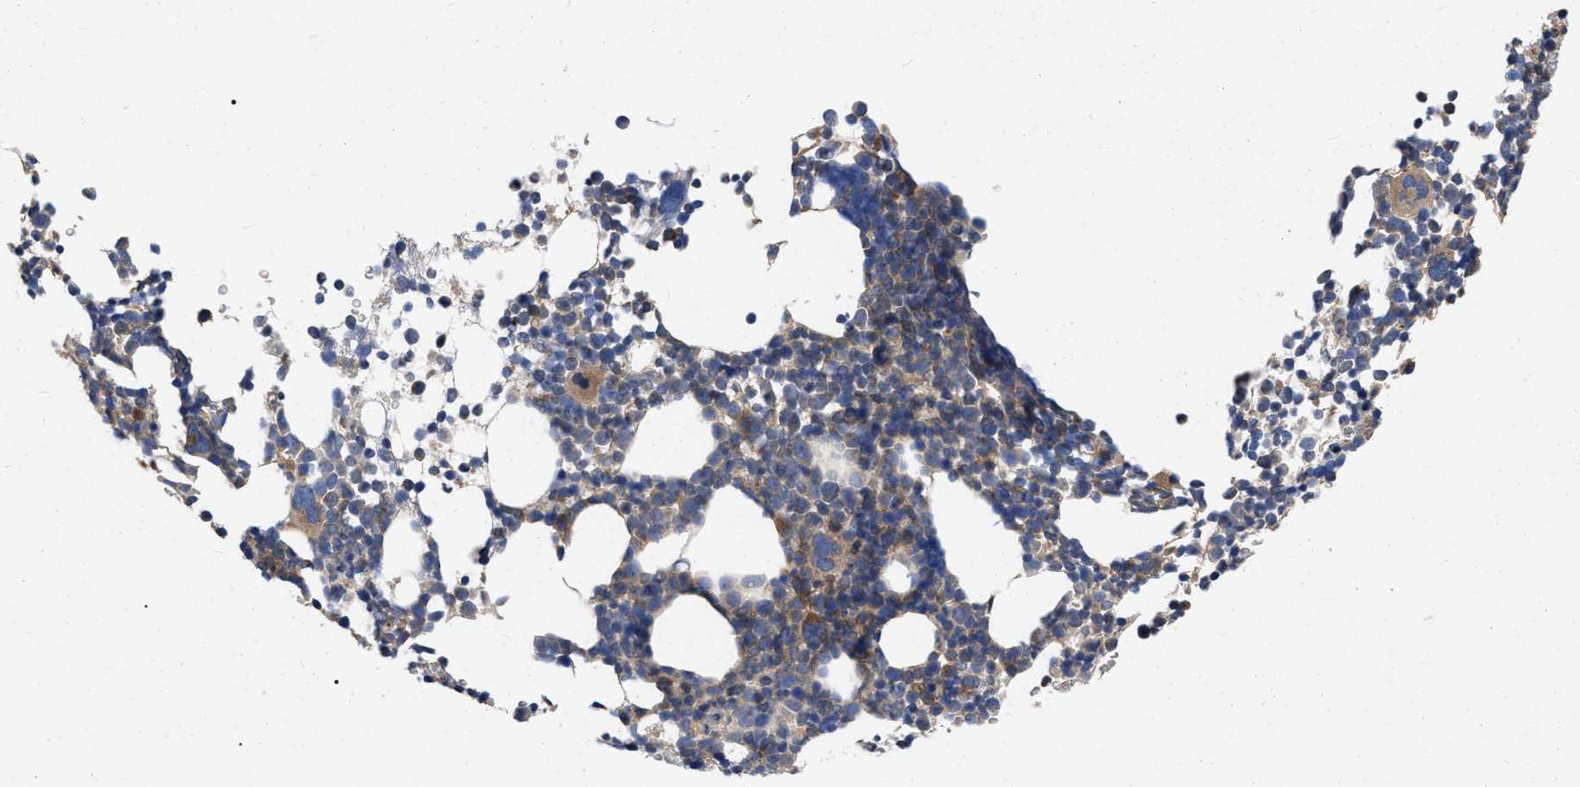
{"staining": {"intensity": "moderate", "quantity": "25%-75%", "location": "cytoplasmic/membranous"}, "tissue": "bone marrow", "cell_type": "Hematopoietic cells", "image_type": "normal", "snomed": [{"axis": "morphology", "description": "Normal tissue, NOS"}, {"axis": "morphology", "description": "Inflammation, NOS"}, {"axis": "topography", "description": "Bone marrow"}], "caption": "Unremarkable bone marrow shows moderate cytoplasmic/membranous positivity in approximately 25%-75% of hematopoietic cells, visualized by immunohistochemistry.", "gene": "CDKN2C", "patient": {"sex": "female", "age": 67}}